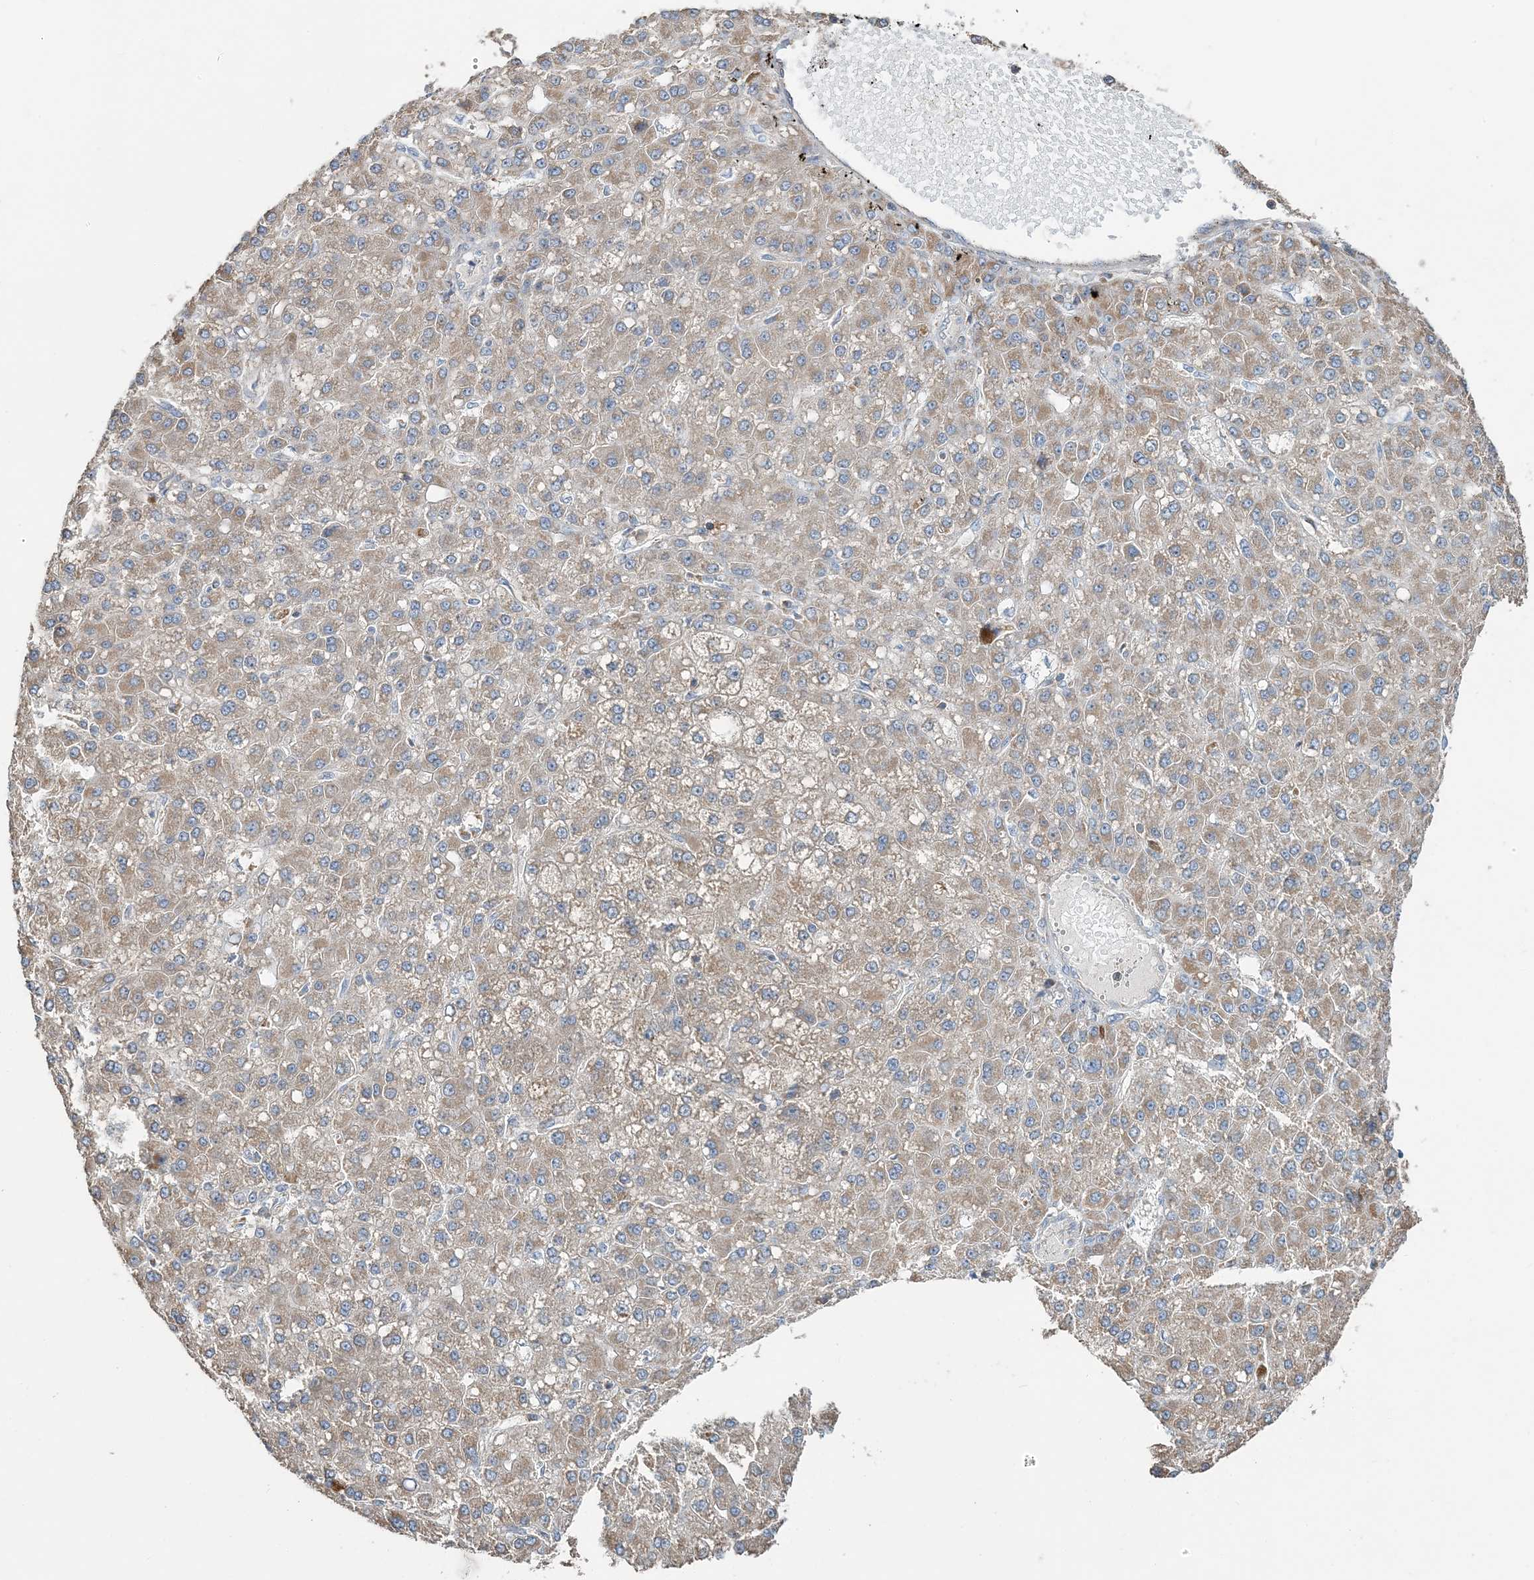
{"staining": {"intensity": "weak", "quantity": ">75%", "location": "cytoplasmic/membranous"}, "tissue": "liver cancer", "cell_type": "Tumor cells", "image_type": "cancer", "snomed": [{"axis": "morphology", "description": "Carcinoma, Hepatocellular, NOS"}, {"axis": "topography", "description": "Liver"}], "caption": "Immunohistochemical staining of hepatocellular carcinoma (liver) demonstrates low levels of weak cytoplasmic/membranous protein positivity in about >75% of tumor cells.", "gene": "TMLHE", "patient": {"sex": "male", "age": 67}}